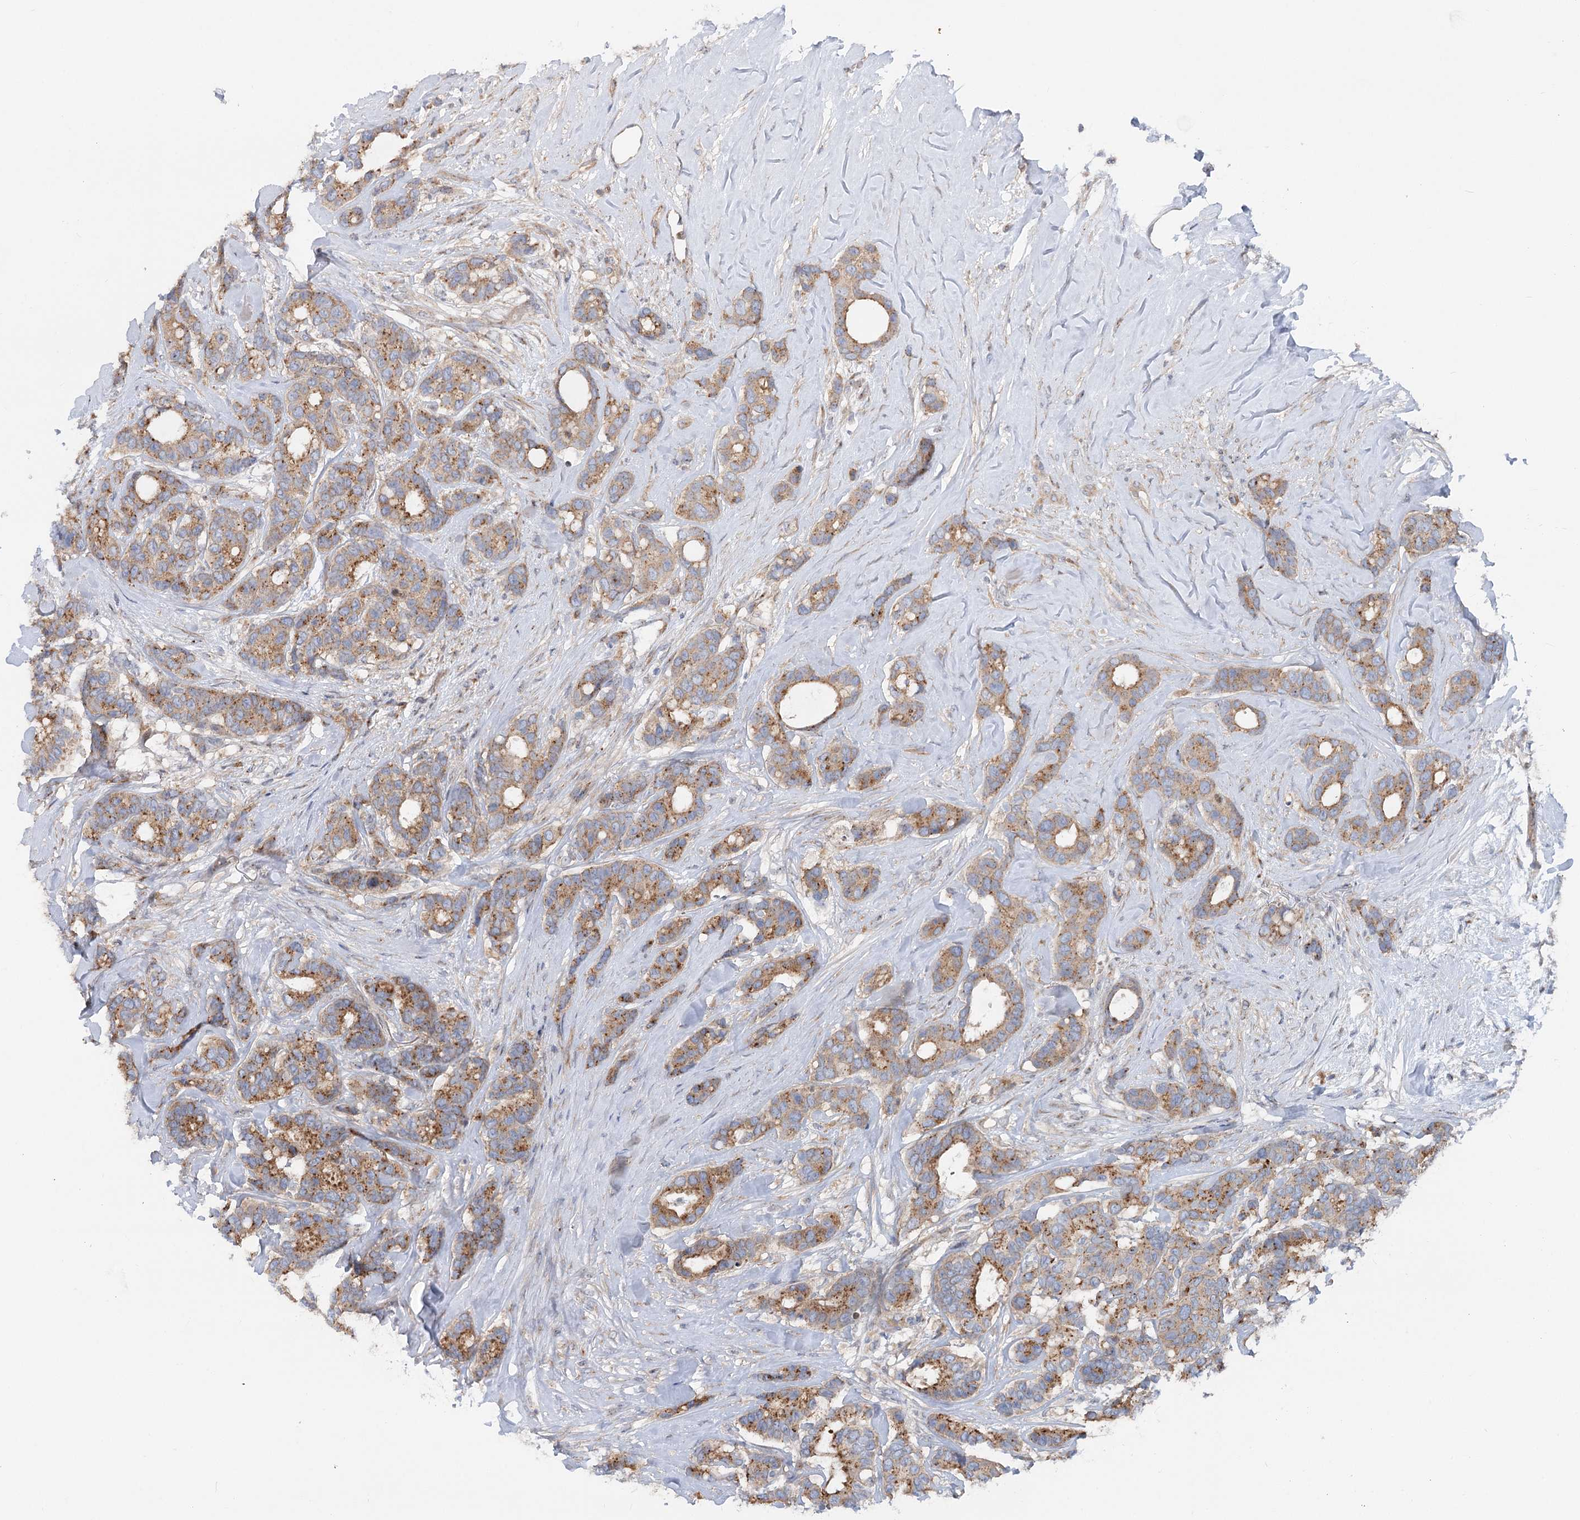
{"staining": {"intensity": "moderate", "quantity": ">75%", "location": "cytoplasmic/membranous"}, "tissue": "breast cancer", "cell_type": "Tumor cells", "image_type": "cancer", "snomed": [{"axis": "morphology", "description": "Duct carcinoma"}, {"axis": "topography", "description": "Breast"}], "caption": "This is a micrograph of immunohistochemistry staining of breast cancer, which shows moderate staining in the cytoplasmic/membranous of tumor cells.", "gene": "SCN11A", "patient": {"sex": "female", "age": 87}}